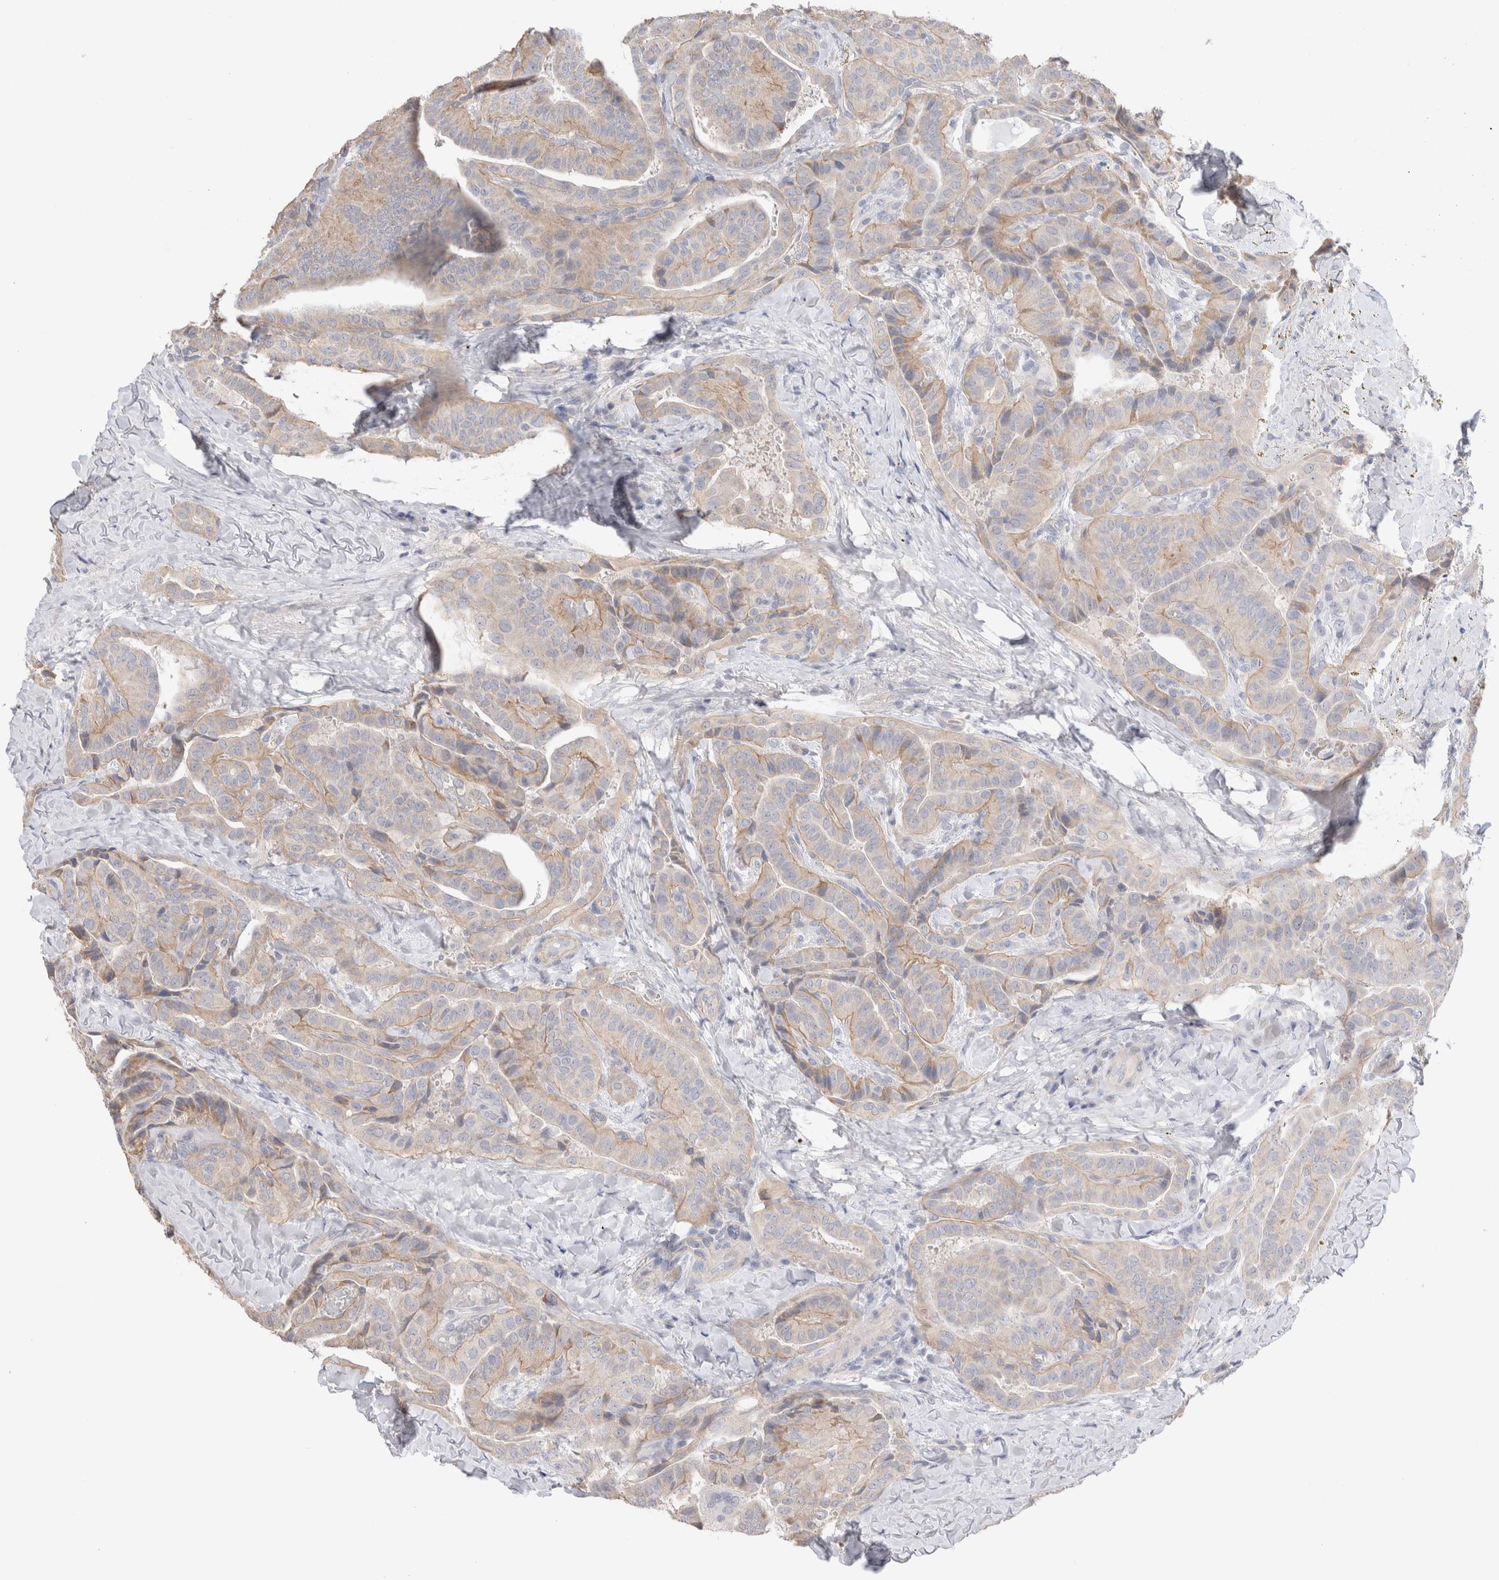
{"staining": {"intensity": "moderate", "quantity": "<25%", "location": "cytoplasmic/membranous"}, "tissue": "thyroid cancer", "cell_type": "Tumor cells", "image_type": "cancer", "snomed": [{"axis": "morphology", "description": "Papillary adenocarcinoma, NOS"}, {"axis": "topography", "description": "Thyroid gland"}], "caption": "Thyroid cancer (papillary adenocarcinoma) stained with a protein marker demonstrates moderate staining in tumor cells.", "gene": "DMD", "patient": {"sex": "male", "age": 77}}